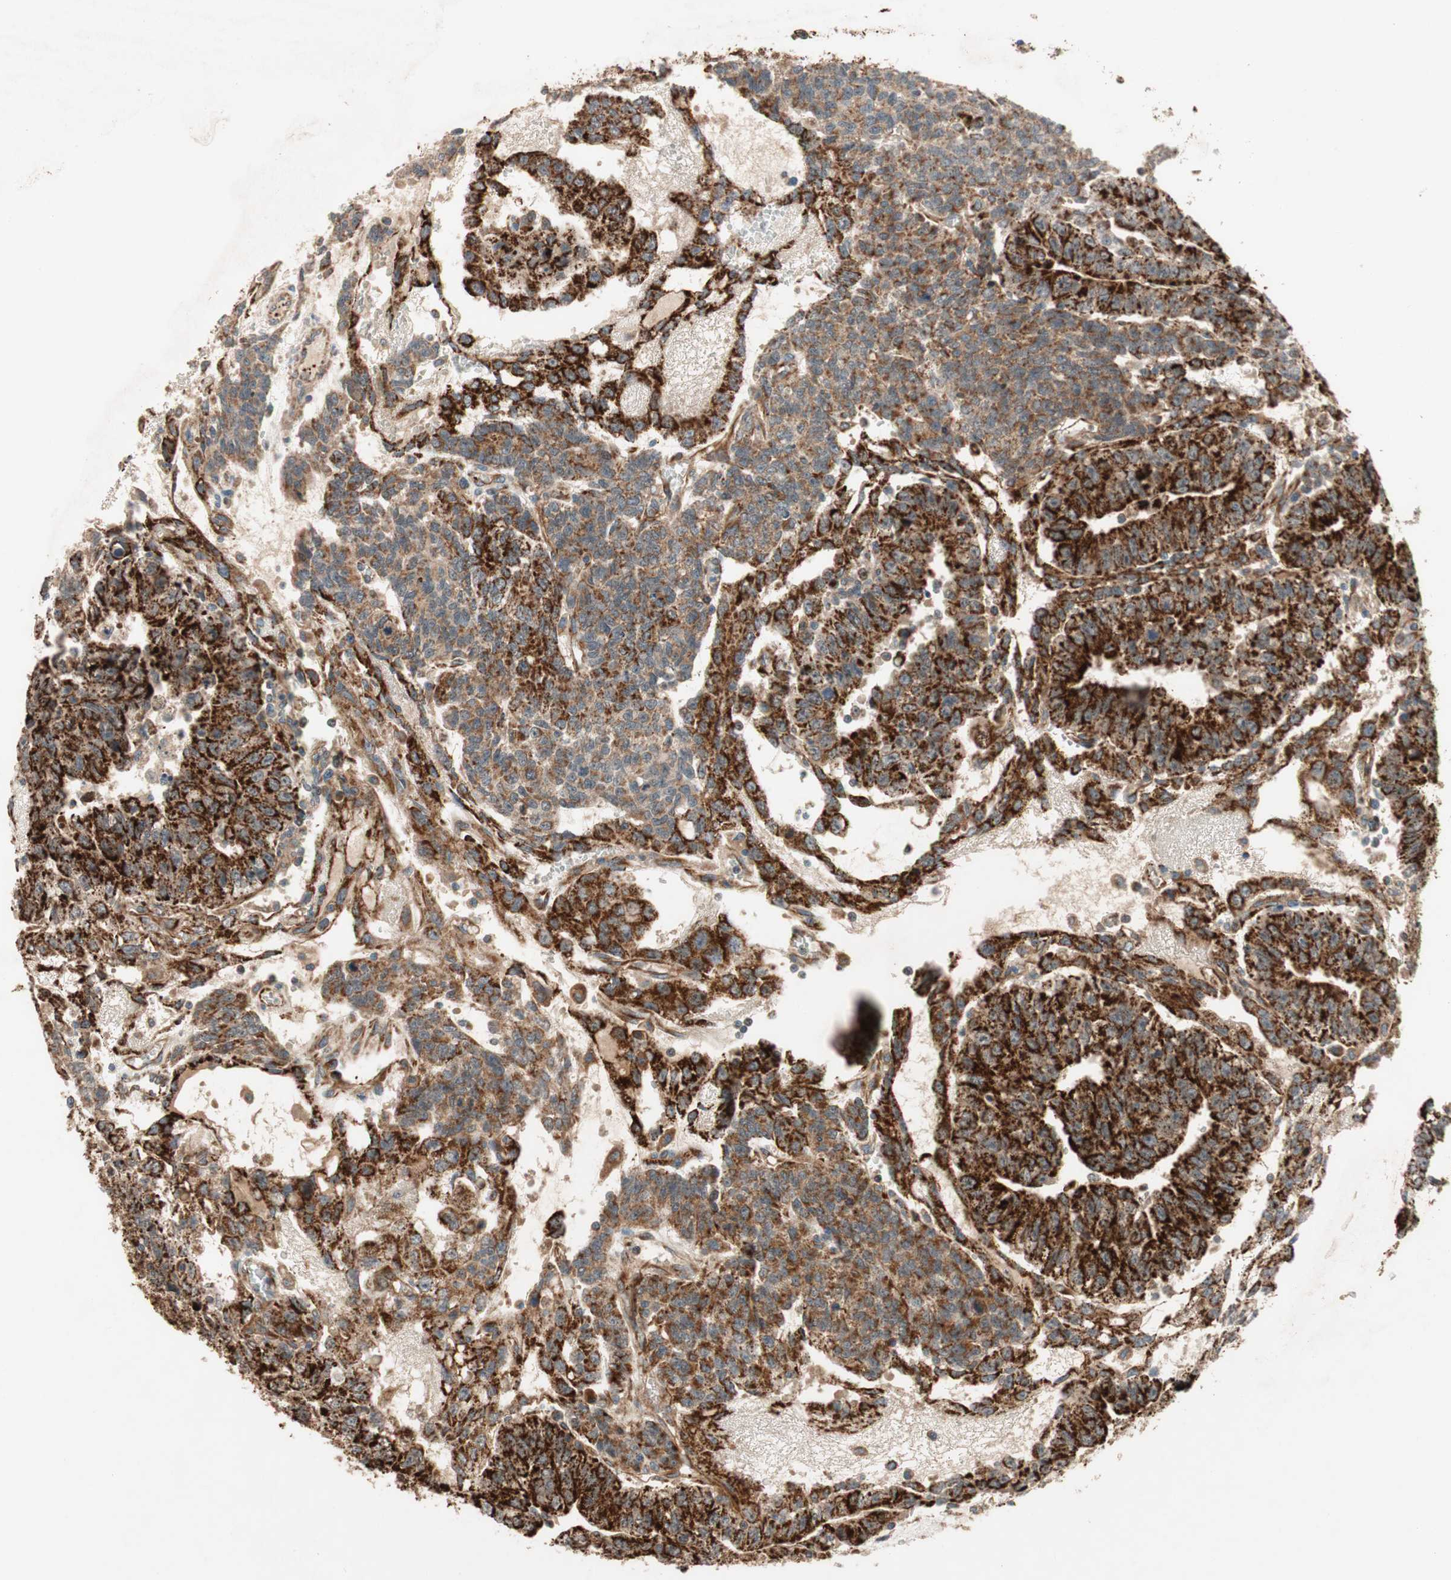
{"staining": {"intensity": "strong", "quantity": ">75%", "location": "cytoplasmic/membranous"}, "tissue": "testis cancer", "cell_type": "Tumor cells", "image_type": "cancer", "snomed": [{"axis": "morphology", "description": "Seminoma, NOS"}, {"axis": "morphology", "description": "Carcinoma, Embryonal, NOS"}, {"axis": "topography", "description": "Testis"}], "caption": "The image reveals staining of testis cancer (seminoma), revealing strong cytoplasmic/membranous protein staining (brown color) within tumor cells. (IHC, brightfield microscopy, high magnification).", "gene": "AKAP1", "patient": {"sex": "male", "age": 52}}